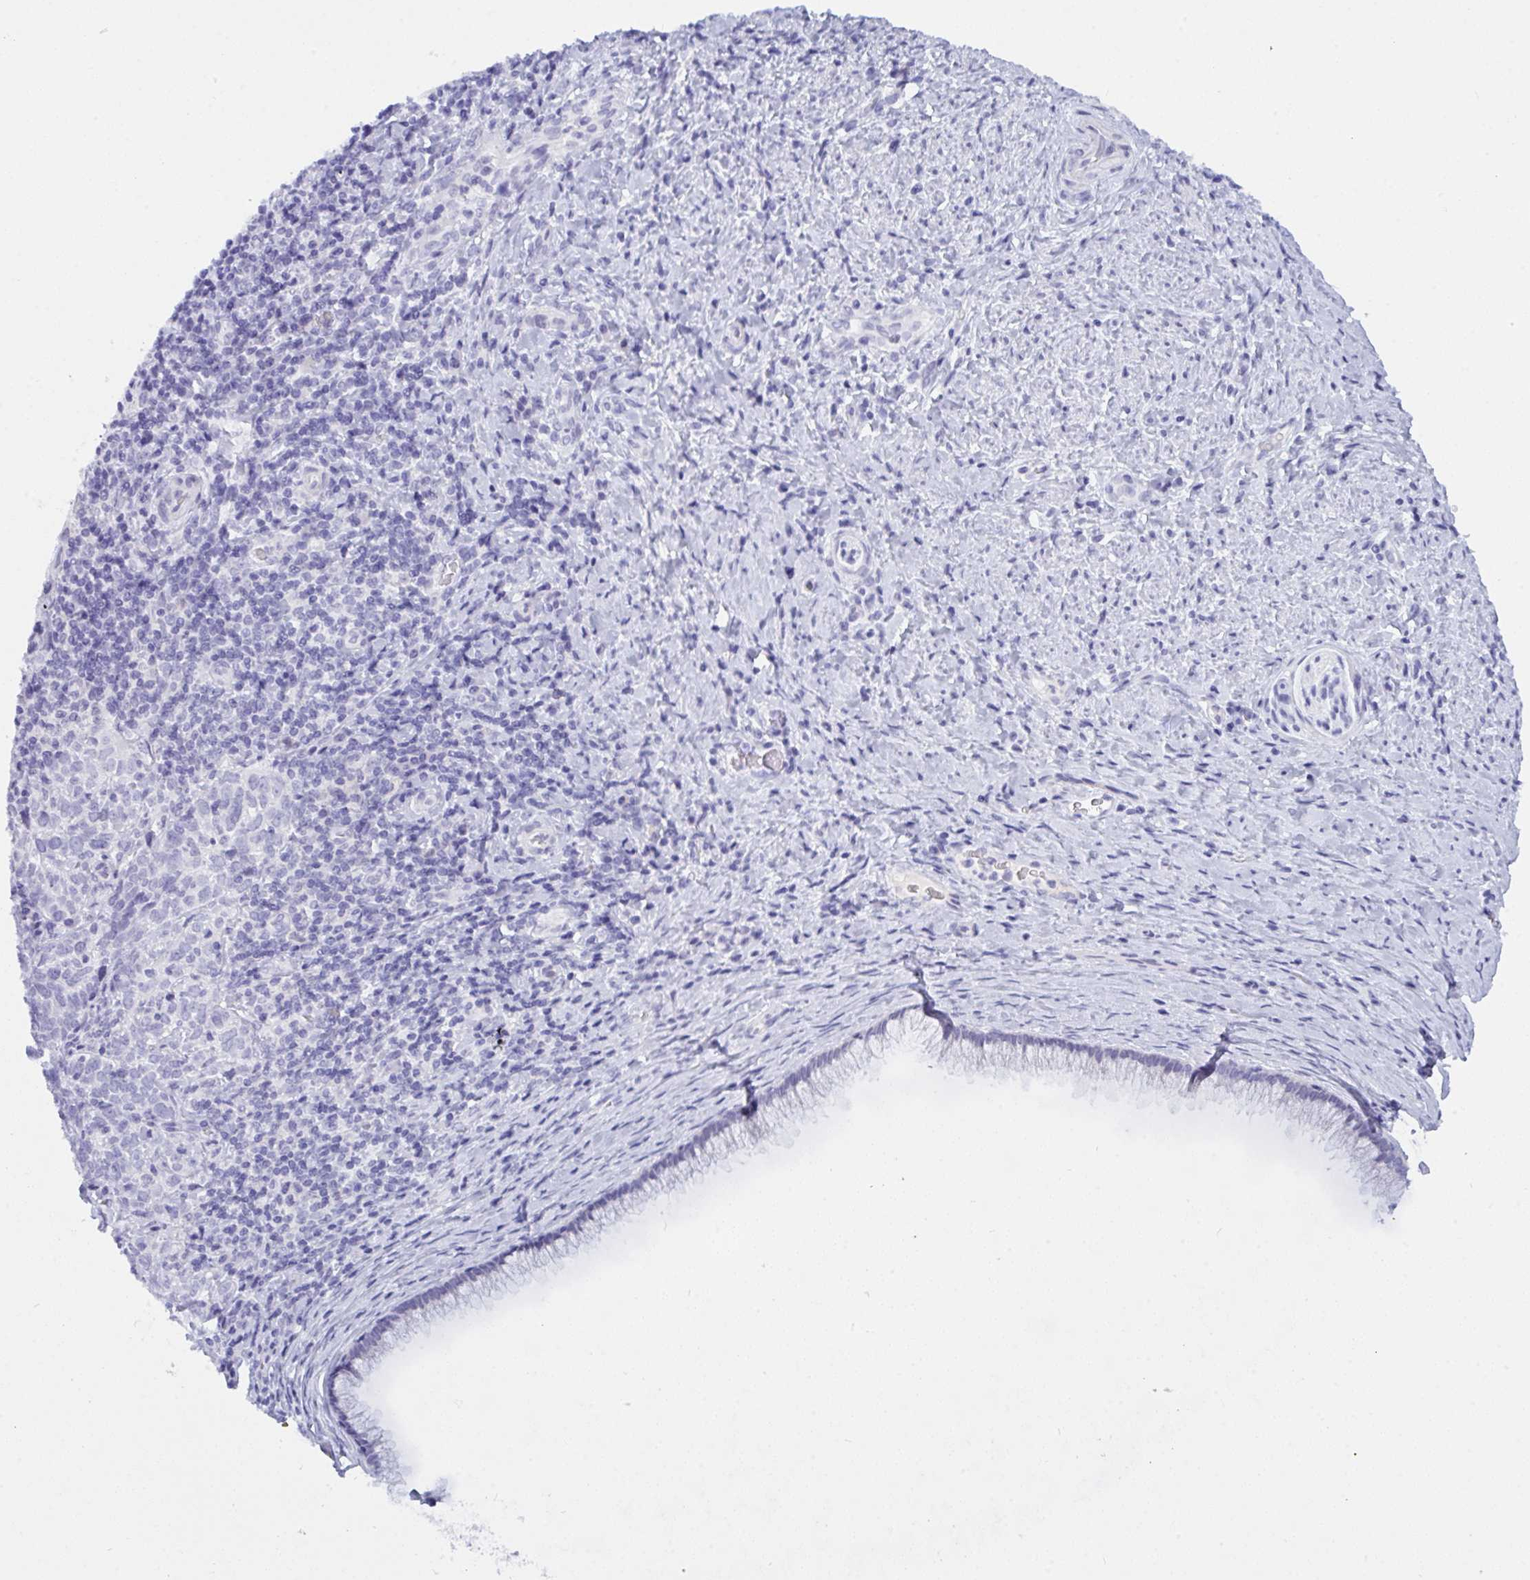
{"staining": {"intensity": "negative", "quantity": "none", "location": "none"}, "tissue": "cervical cancer", "cell_type": "Tumor cells", "image_type": "cancer", "snomed": [{"axis": "morphology", "description": "Normal tissue, NOS"}, {"axis": "morphology", "description": "Squamous cell carcinoma, NOS"}, {"axis": "topography", "description": "Vagina"}, {"axis": "topography", "description": "Cervix"}], "caption": "Immunohistochemistry histopathology image of human cervical cancer stained for a protein (brown), which reveals no positivity in tumor cells. (Immunohistochemistry, brightfield microscopy, high magnification).", "gene": "PRDM9", "patient": {"sex": "female", "age": 45}}